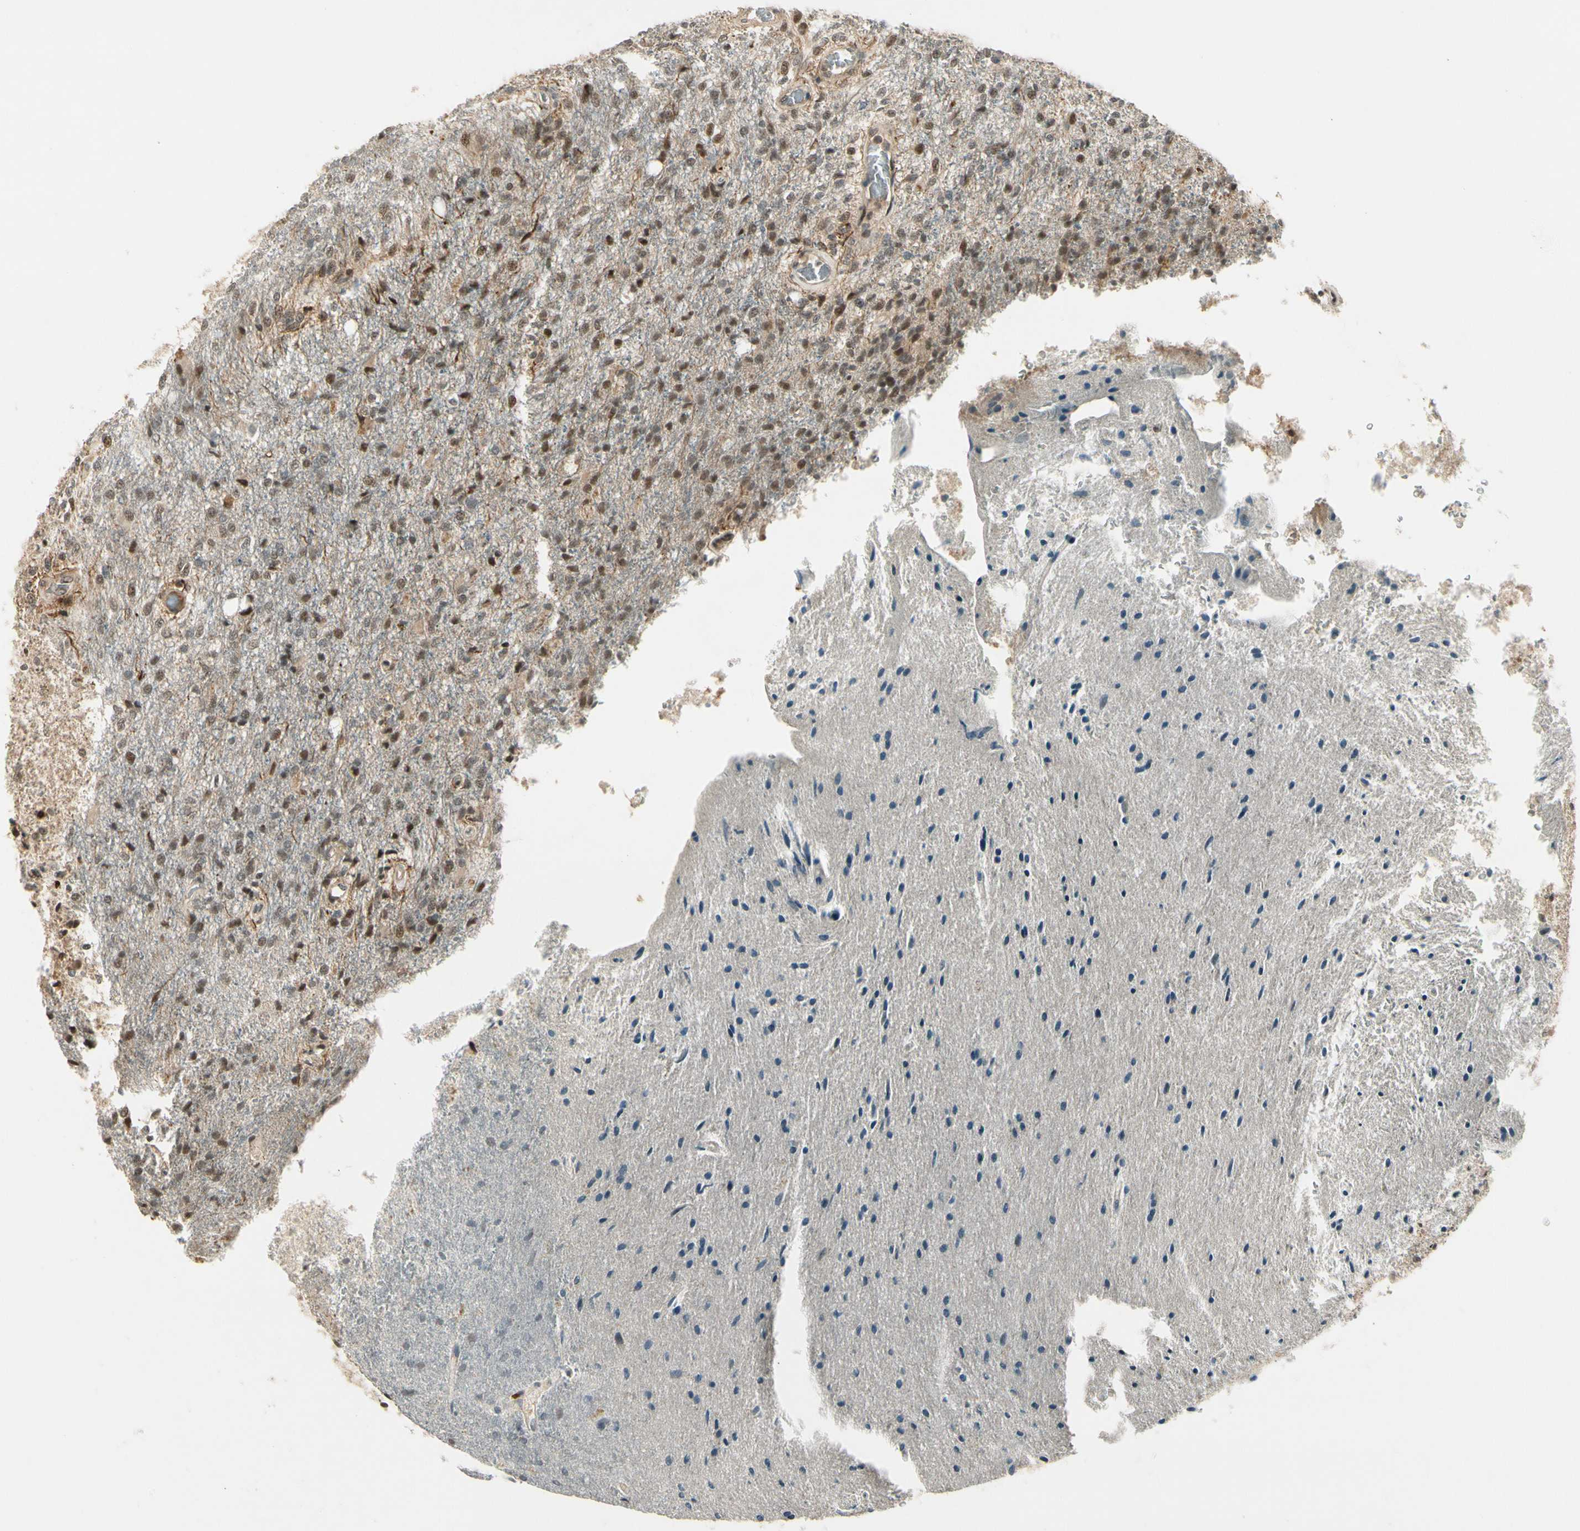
{"staining": {"intensity": "weak", "quantity": ">75%", "location": "nuclear"}, "tissue": "glioma", "cell_type": "Tumor cells", "image_type": "cancer", "snomed": [{"axis": "morphology", "description": "Normal tissue, NOS"}, {"axis": "morphology", "description": "Glioma, malignant, High grade"}, {"axis": "topography", "description": "Cerebral cortex"}], "caption": "High-grade glioma (malignant) was stained to show a protein in brown. There is low levels of weak nuclear staining in approximately >75% of tumor cells. The staining was performed using DAB (3,3'-diaminobenzidine), with brown indicating positive protein expression. Nuclei are stained blue with hematoxylin.", "gene": "CDK11A", "patient": {"sex": "male", "age": 77}}